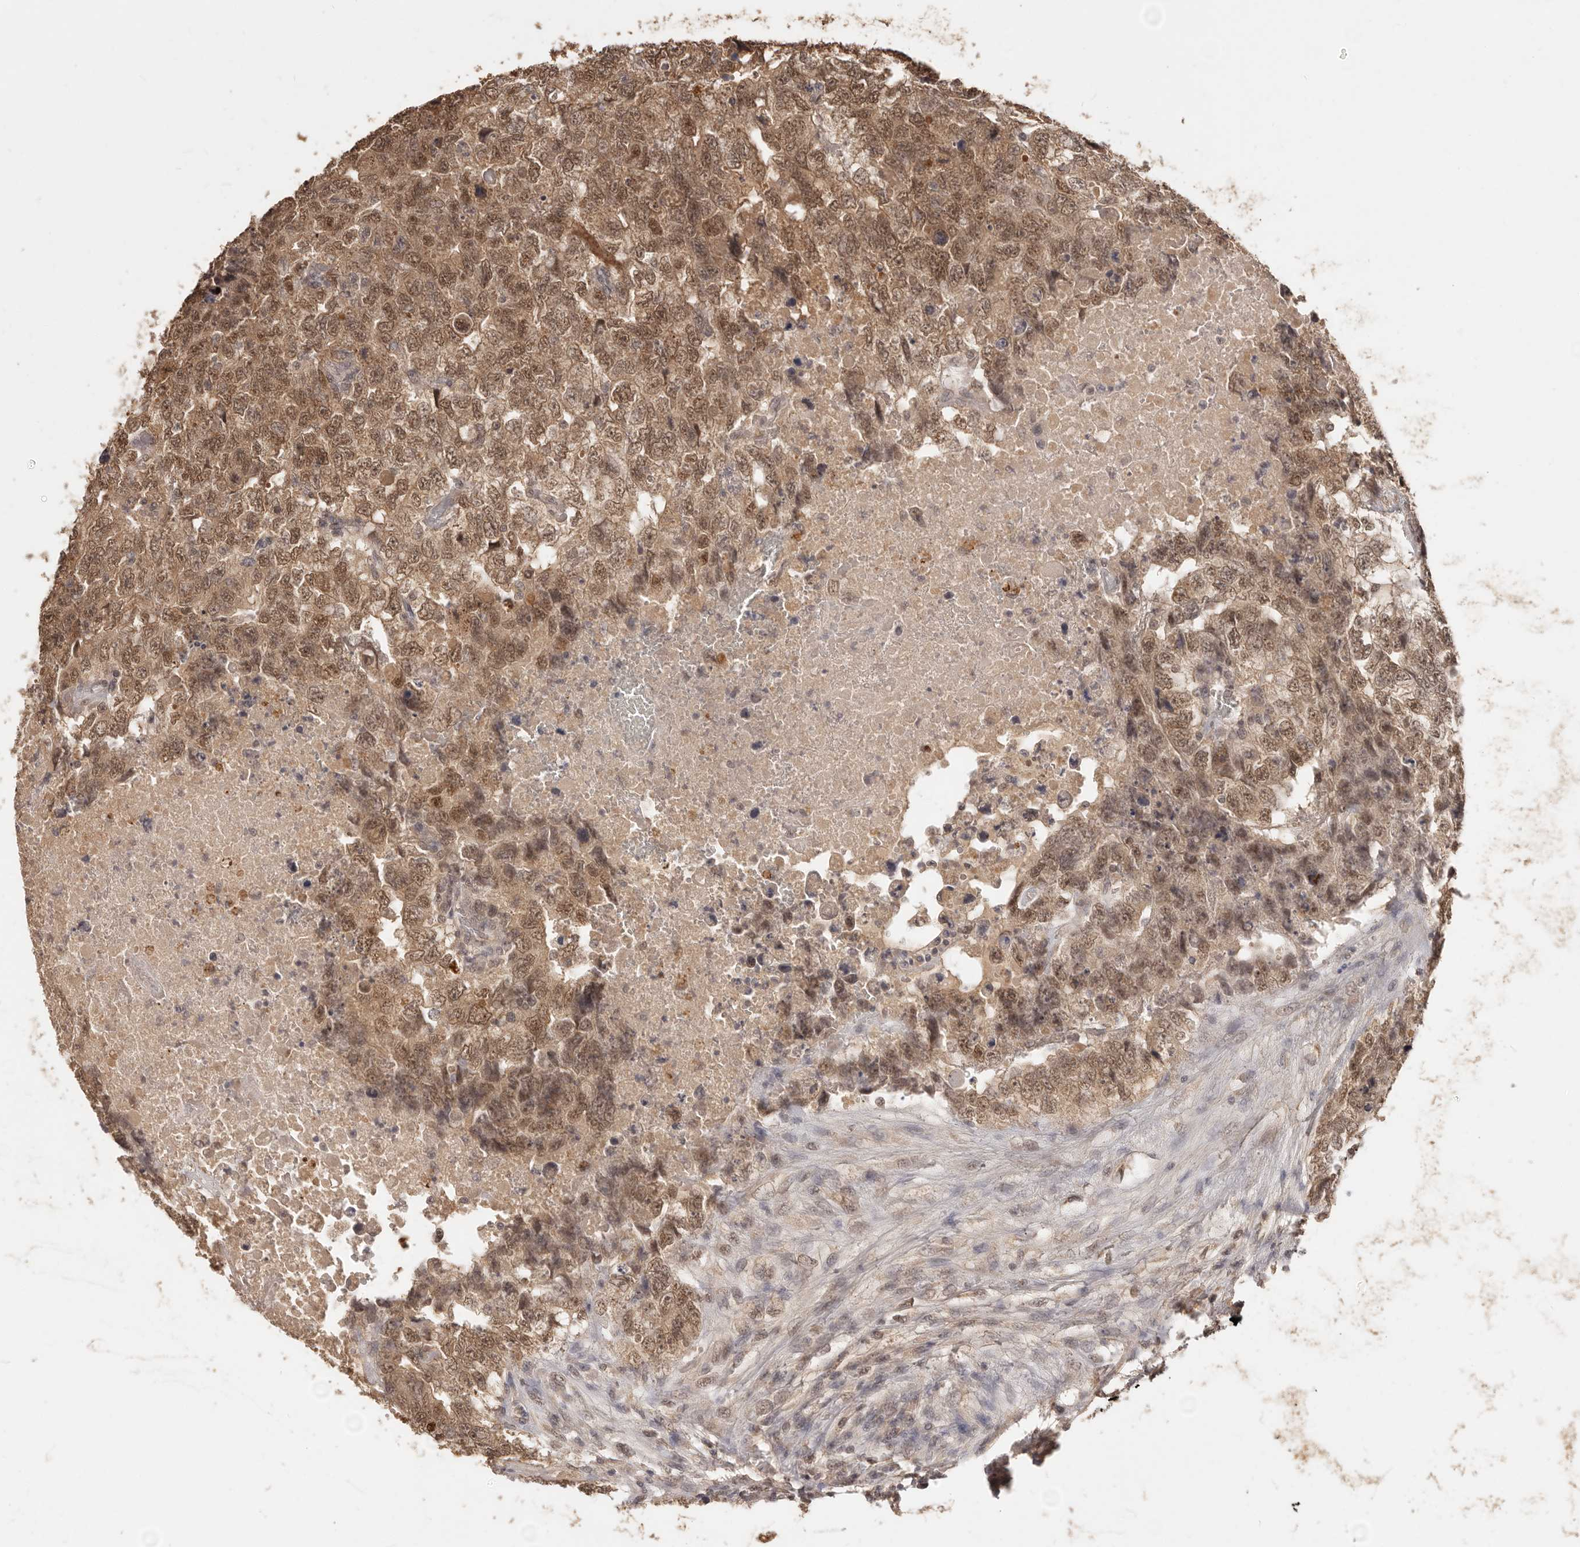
{"staining": {"intensity": "moderate", "quantity": ">75%", "location": "cytoplasmic/membranous,nuclear"}, "tissue": "testis cancer", "cell_type": "Tumor cells", "image_type": "cancer", "snomed": [{"axis": "morphology", "description": "Carcinoma, Embryonal, NOS"}, {"axis": "topography", "description": "Testis"}], "caption": "Testis cancer stained for a protein reveals moderate cytoplasmic/membranous and nuclear positivity in tumor cells.", "gene": "TSPAN13", "patient": {"sex": "male", "age": 37}}